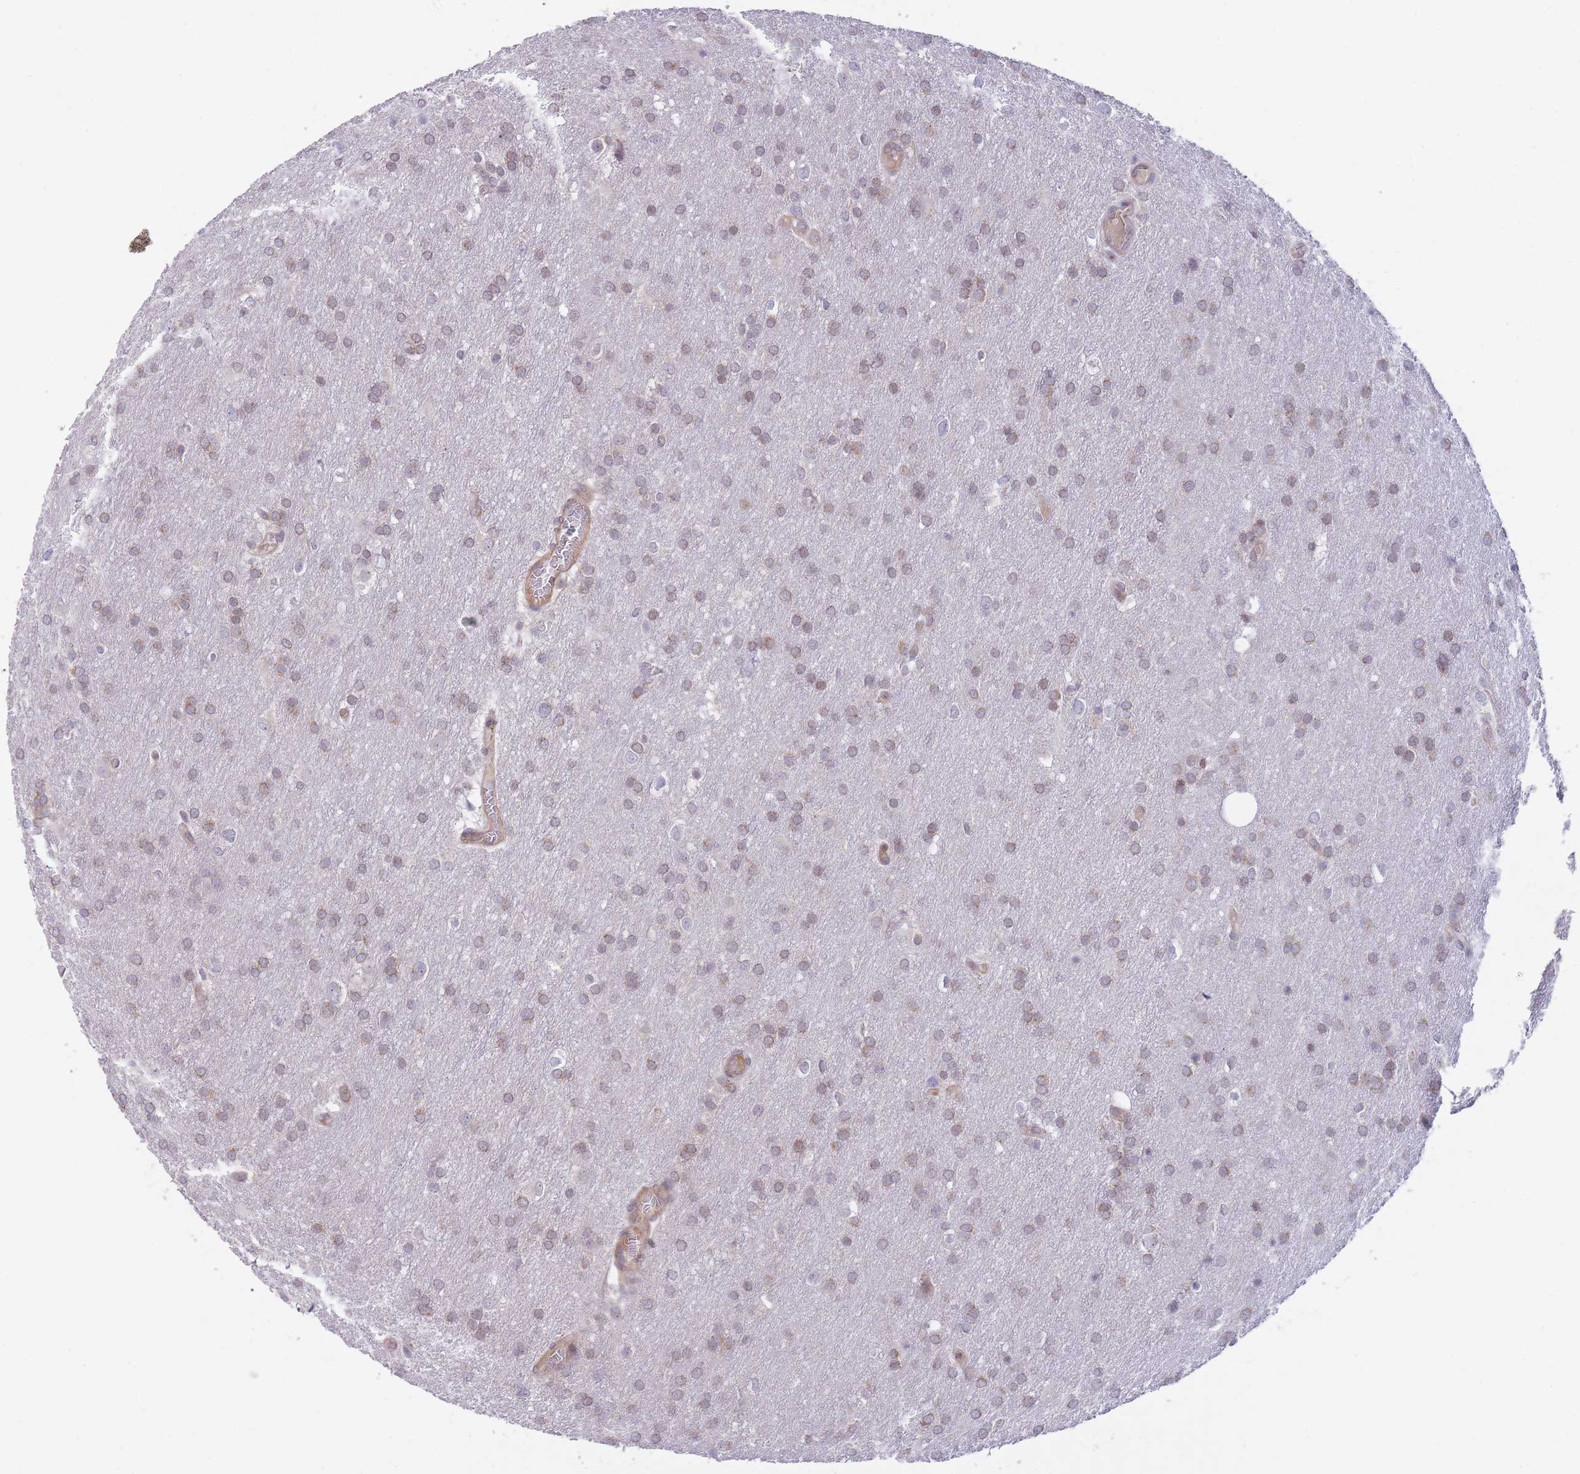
{"staining": {"intensity": "weak", "quantity": "25%-75%", "location": "cytoplasmic/membranous"}, "tissue": "glioma", "cell_type": "Tumor cells", "image_type": "cancer", "snomed": [{"axis": "morphology", "description": "Glioma, malignant, Low grade"}, {"axis": "topography", "description": "Brain"}], "caption": "This is a histology image of immunohistochemistry (IHC) staining of low-grade glioma (malignant), which shows weak staining in the cytoplasmic/membranous of tumor cells.", "gene": "SLC35F5", "patient": {"sex": "female", "age": 32}}